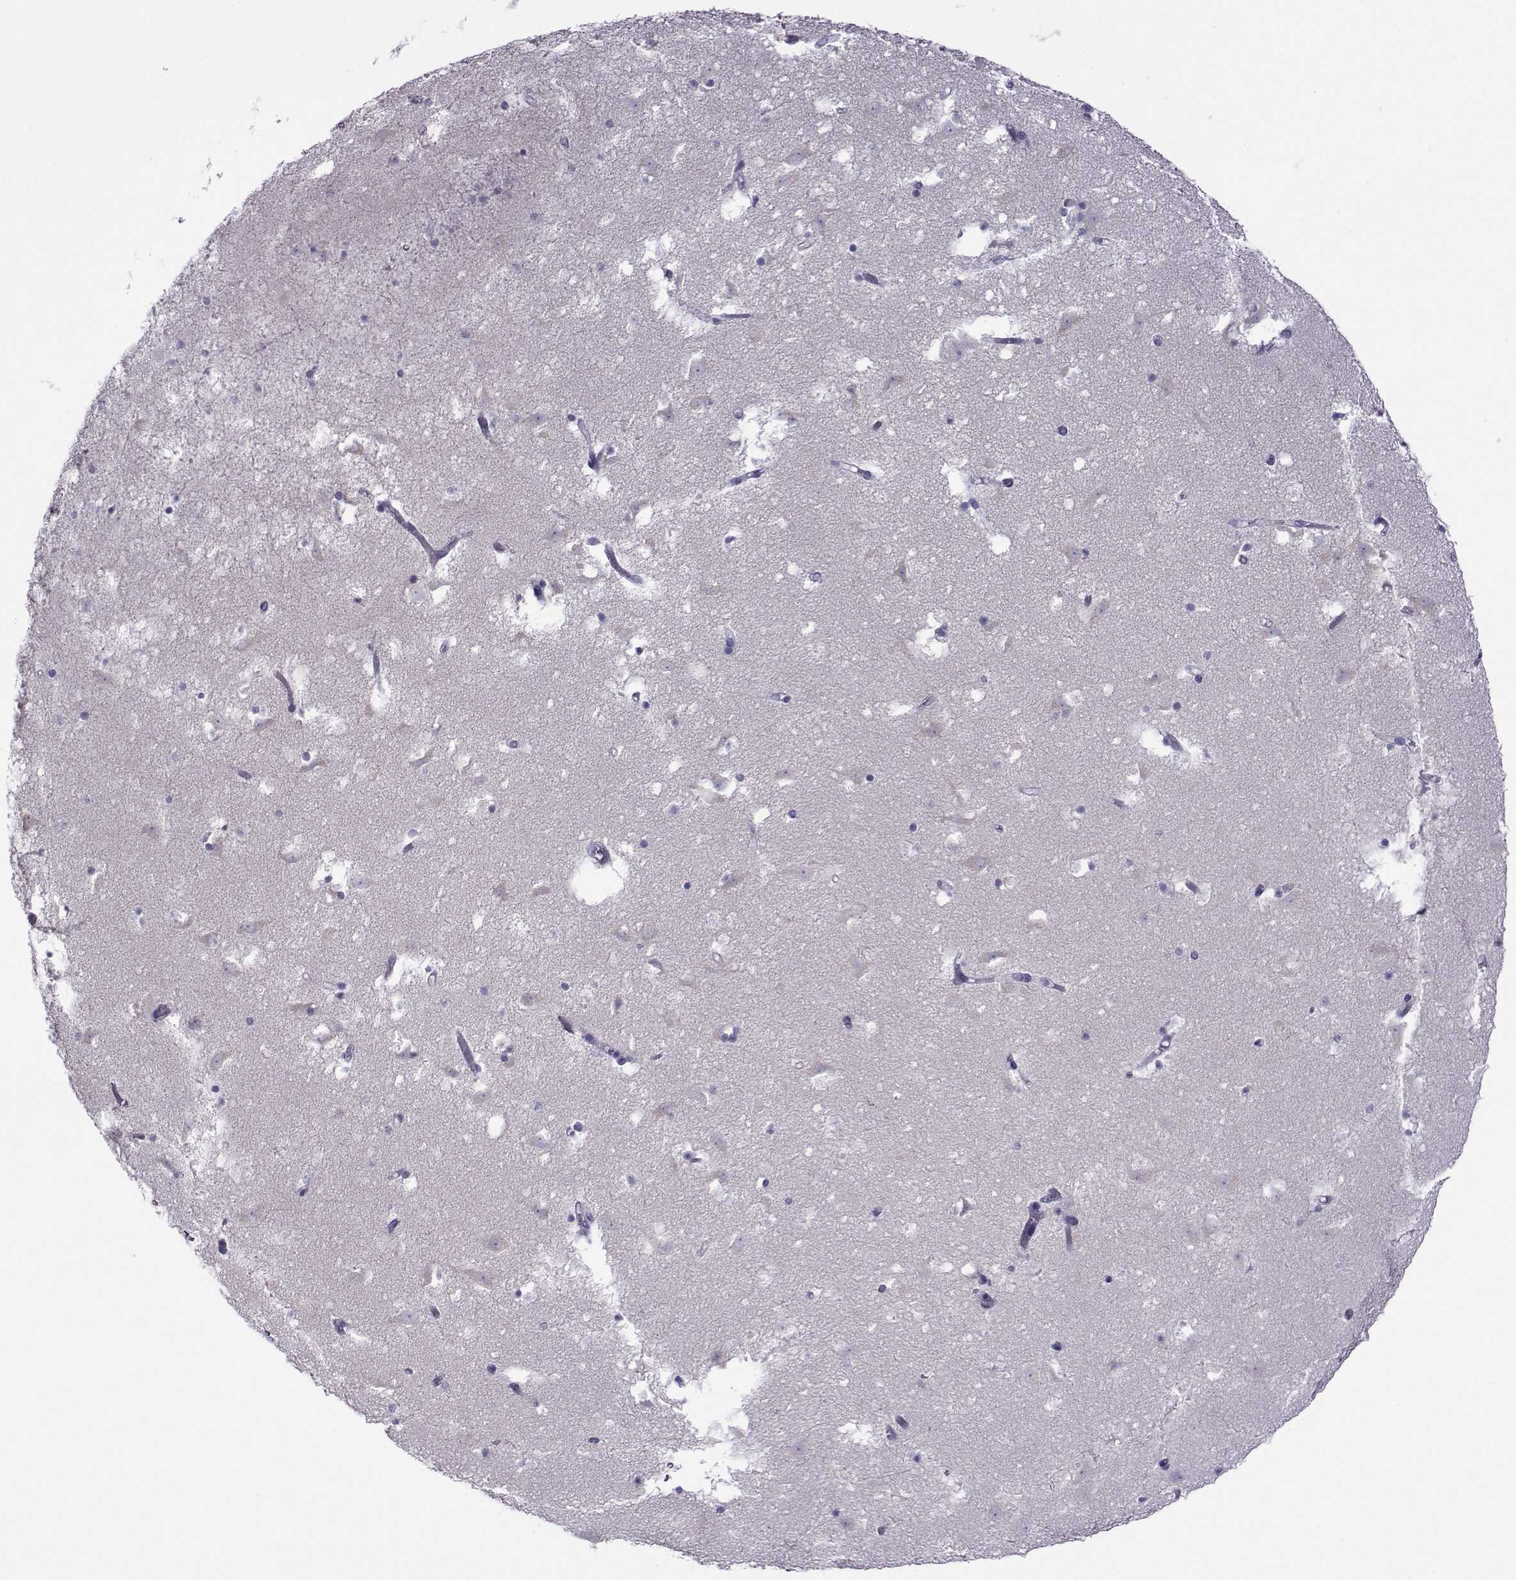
{"staining": {"intensity": "negative", "quantity": "none", "location": "none"}, "tissue": "caudate", "cell_type": "Glial cells", "image_type": "normal", "snomed": [{"axis": "morphology", "description": "Normal tissue, NOS"}, {"axis": "topography", "description": "Lateral ventricle wall"}], "caption": "IHC of benign caudate displays no expression in glial cells. (Immunohistochemistry, brightfield microscopy, high magnification).", "gene": "ARMC2", "patient": {"sex": "female", "age": 42}}